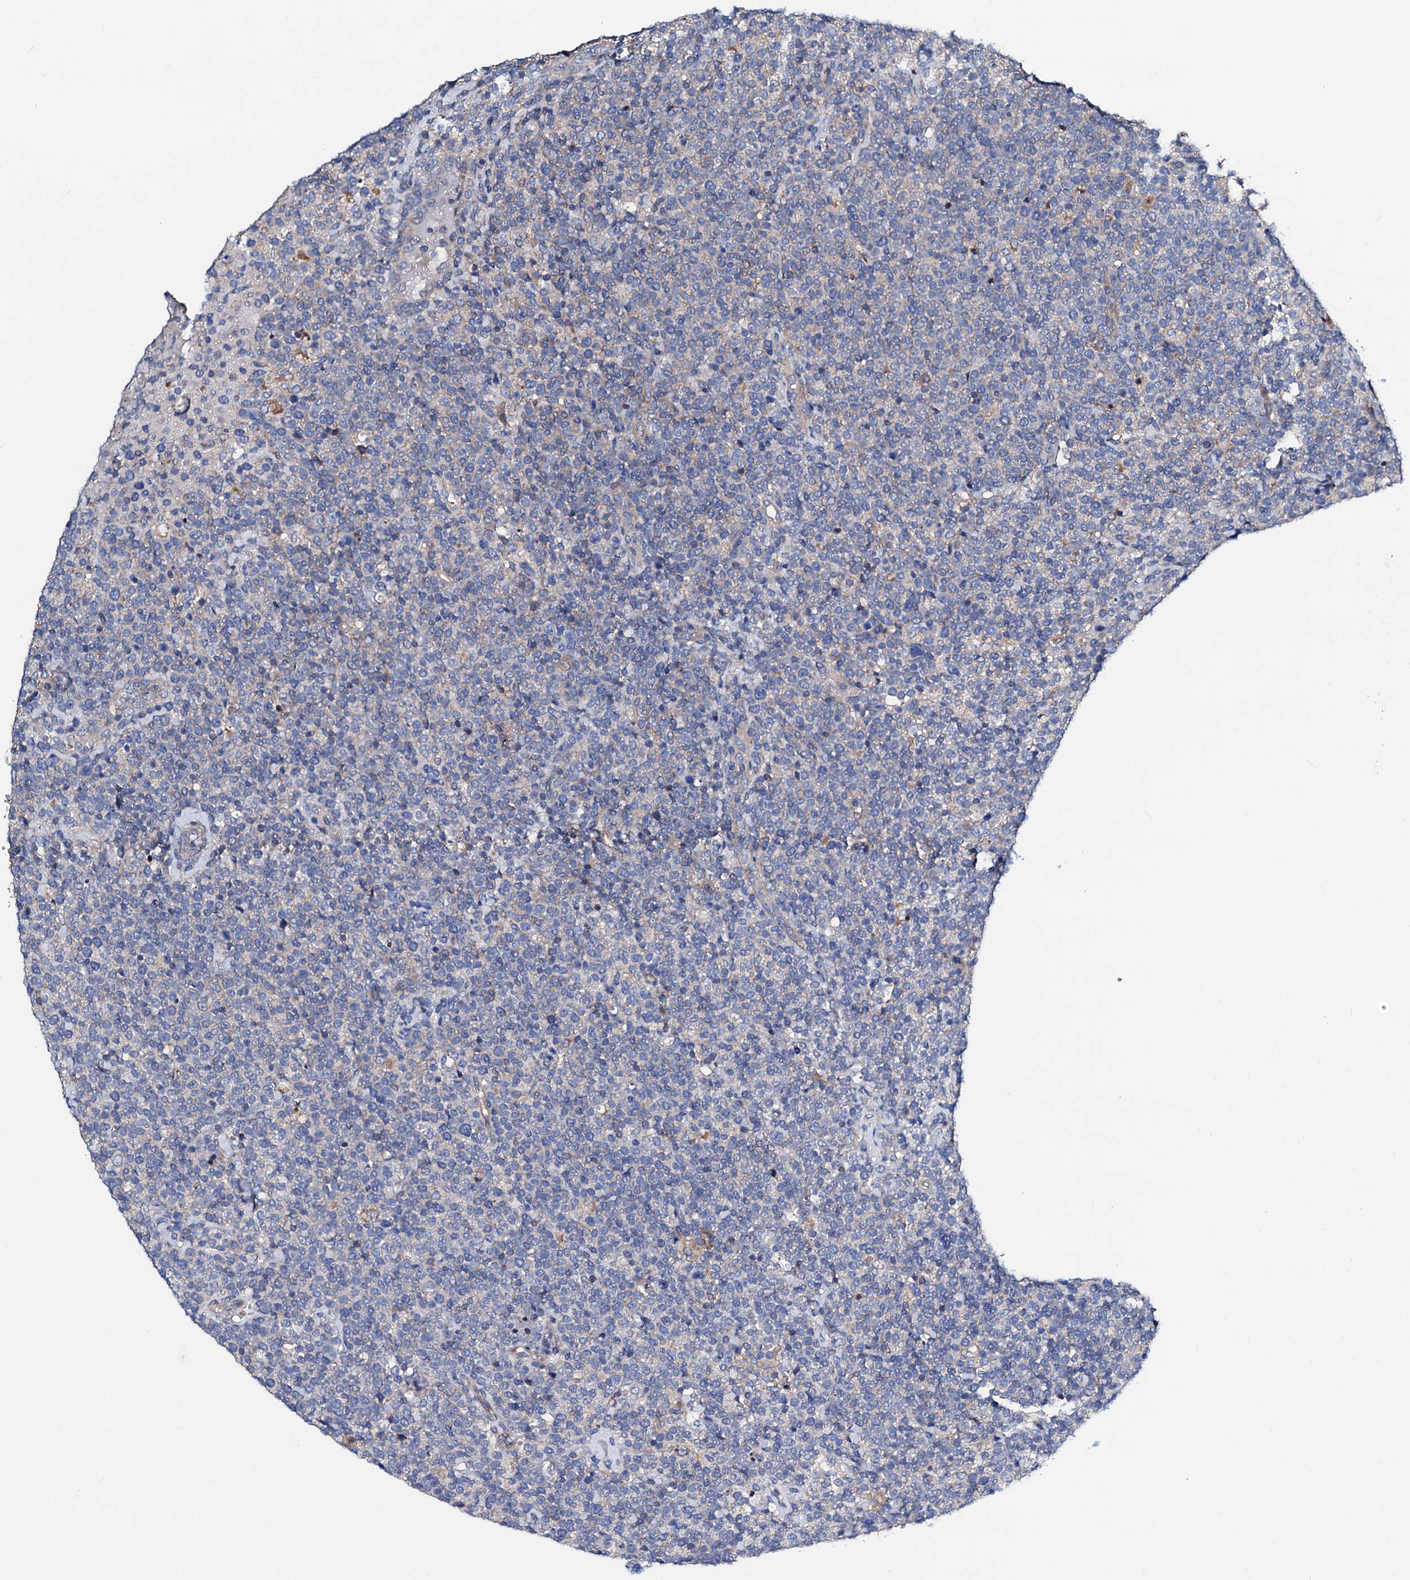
{"staining": {"intensity": "negative", "quantity": "none", "location": "none"}, "tissue": "lymphoma", "cell_type": "Tumor cells", "image_type": "cancer", "snomed": [{"axis": "morphology", "description": "Malignant lymphoma, non-Hodgkin's type, High grade"}, {"axis": "topography", "description": "Lymph node"}], "caption": "Malignant lymphoma, non-Hodgkin's type (high-grade) was stained to show a protein in brown. There is no significant expression in tumor cells. (Stains: DAB (3,3'-diaminobenzidine) IHC with hematoxylin counter stain, Microscopy: brightfield microscopy at high magnification).", "gene": "GCOM1", "patient": {"sex": "male", "age": 61}}